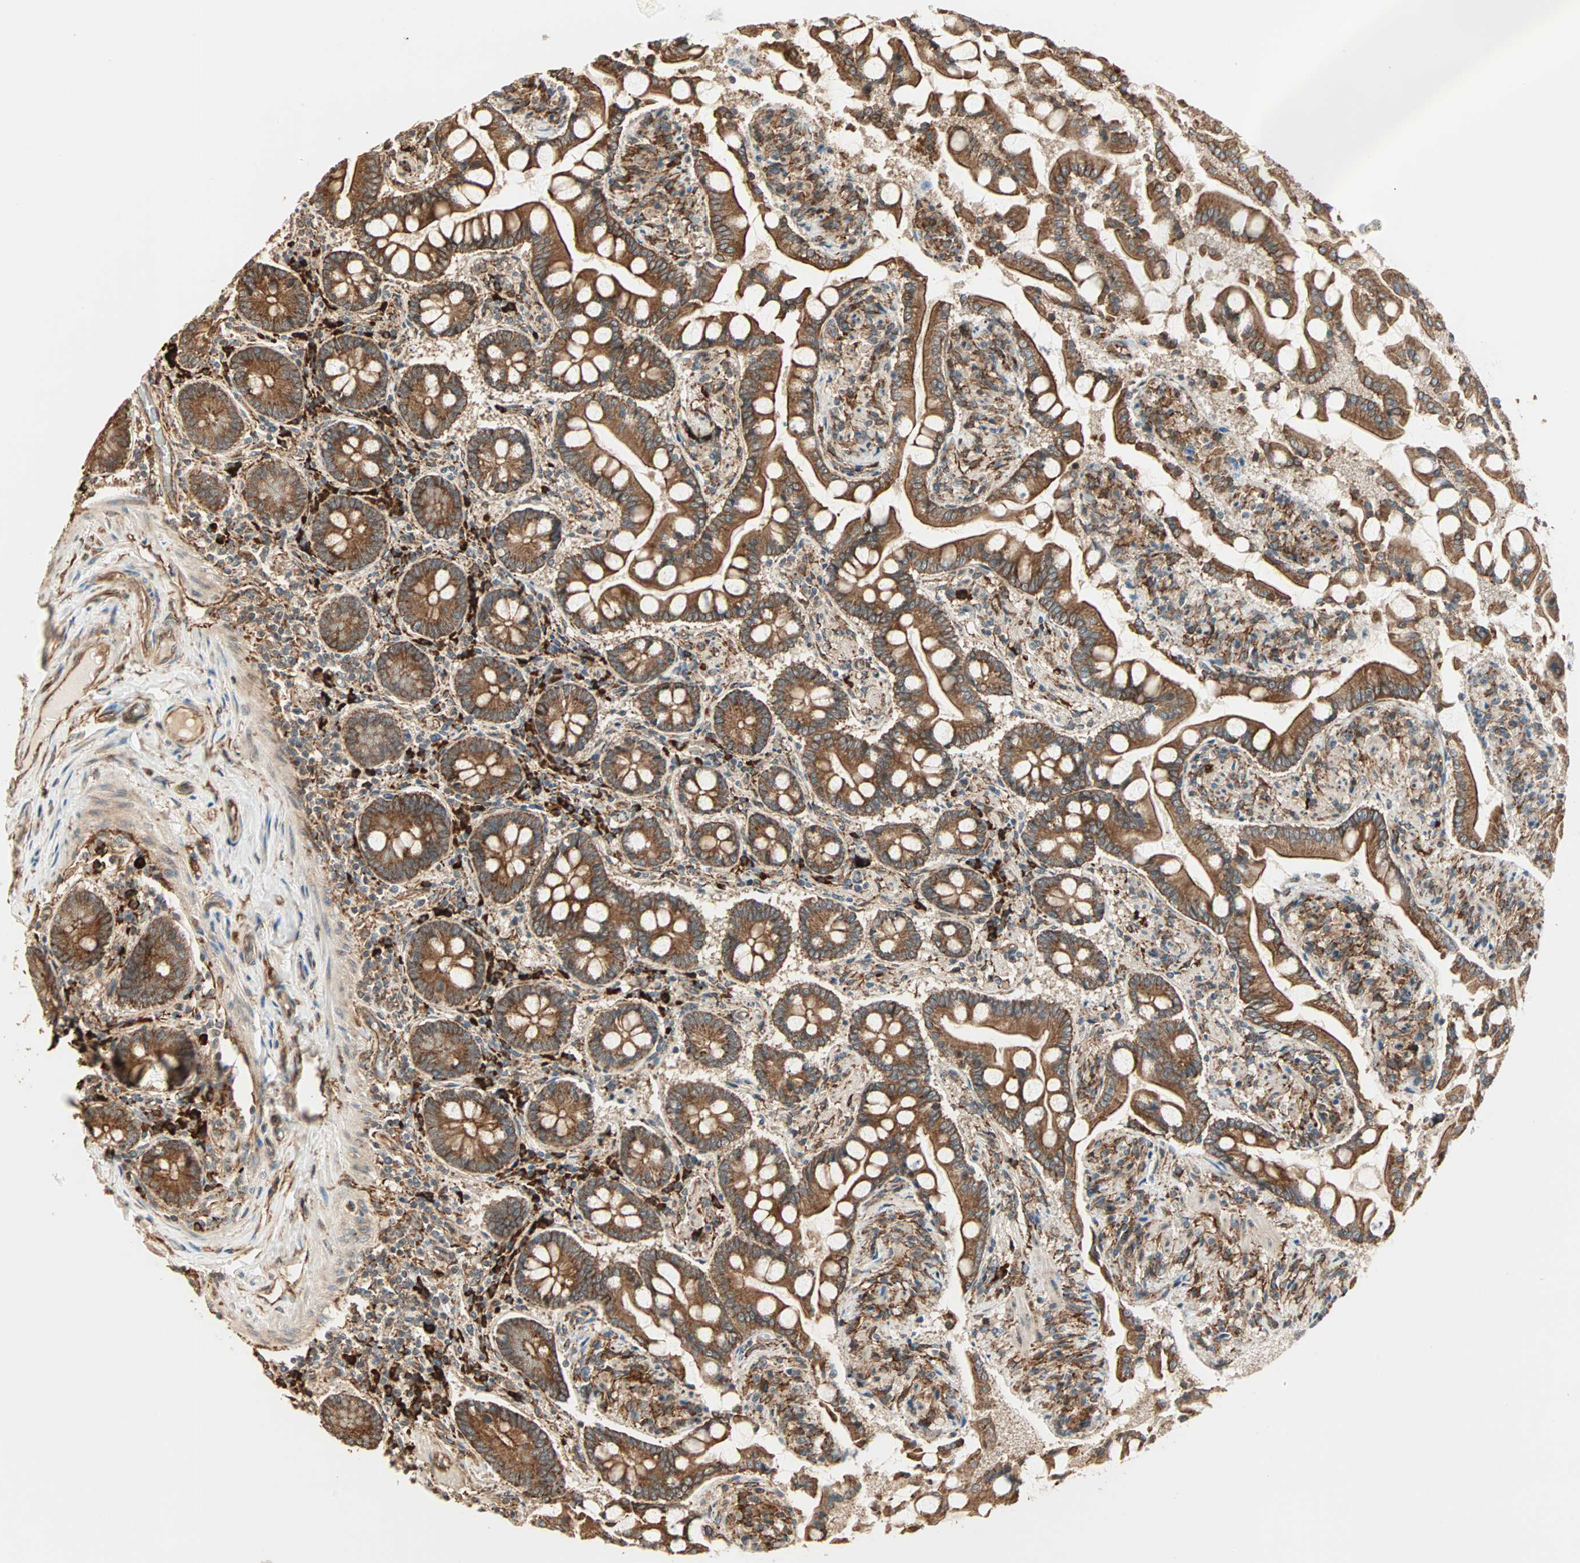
{"staining": {"intensity": "strong", "quantity": ">75%", "location": "cytoplasmic/membranous"}, "tissue": "small intestine", "cell_type": "Glandular cells", "image_type": "normal", "snomed": [{"axis": "morphology", "description": "Normal tissue, NOS"}, {"axis": "topography", "description": "Small intestine"}], "caption": "A brown stain labels strong cytoplasmic/membranous staining of a protein in glandular cells of normal human small intestine.", "gene": "P4HA1", "patient": {"sex": "male", "age": 41}}